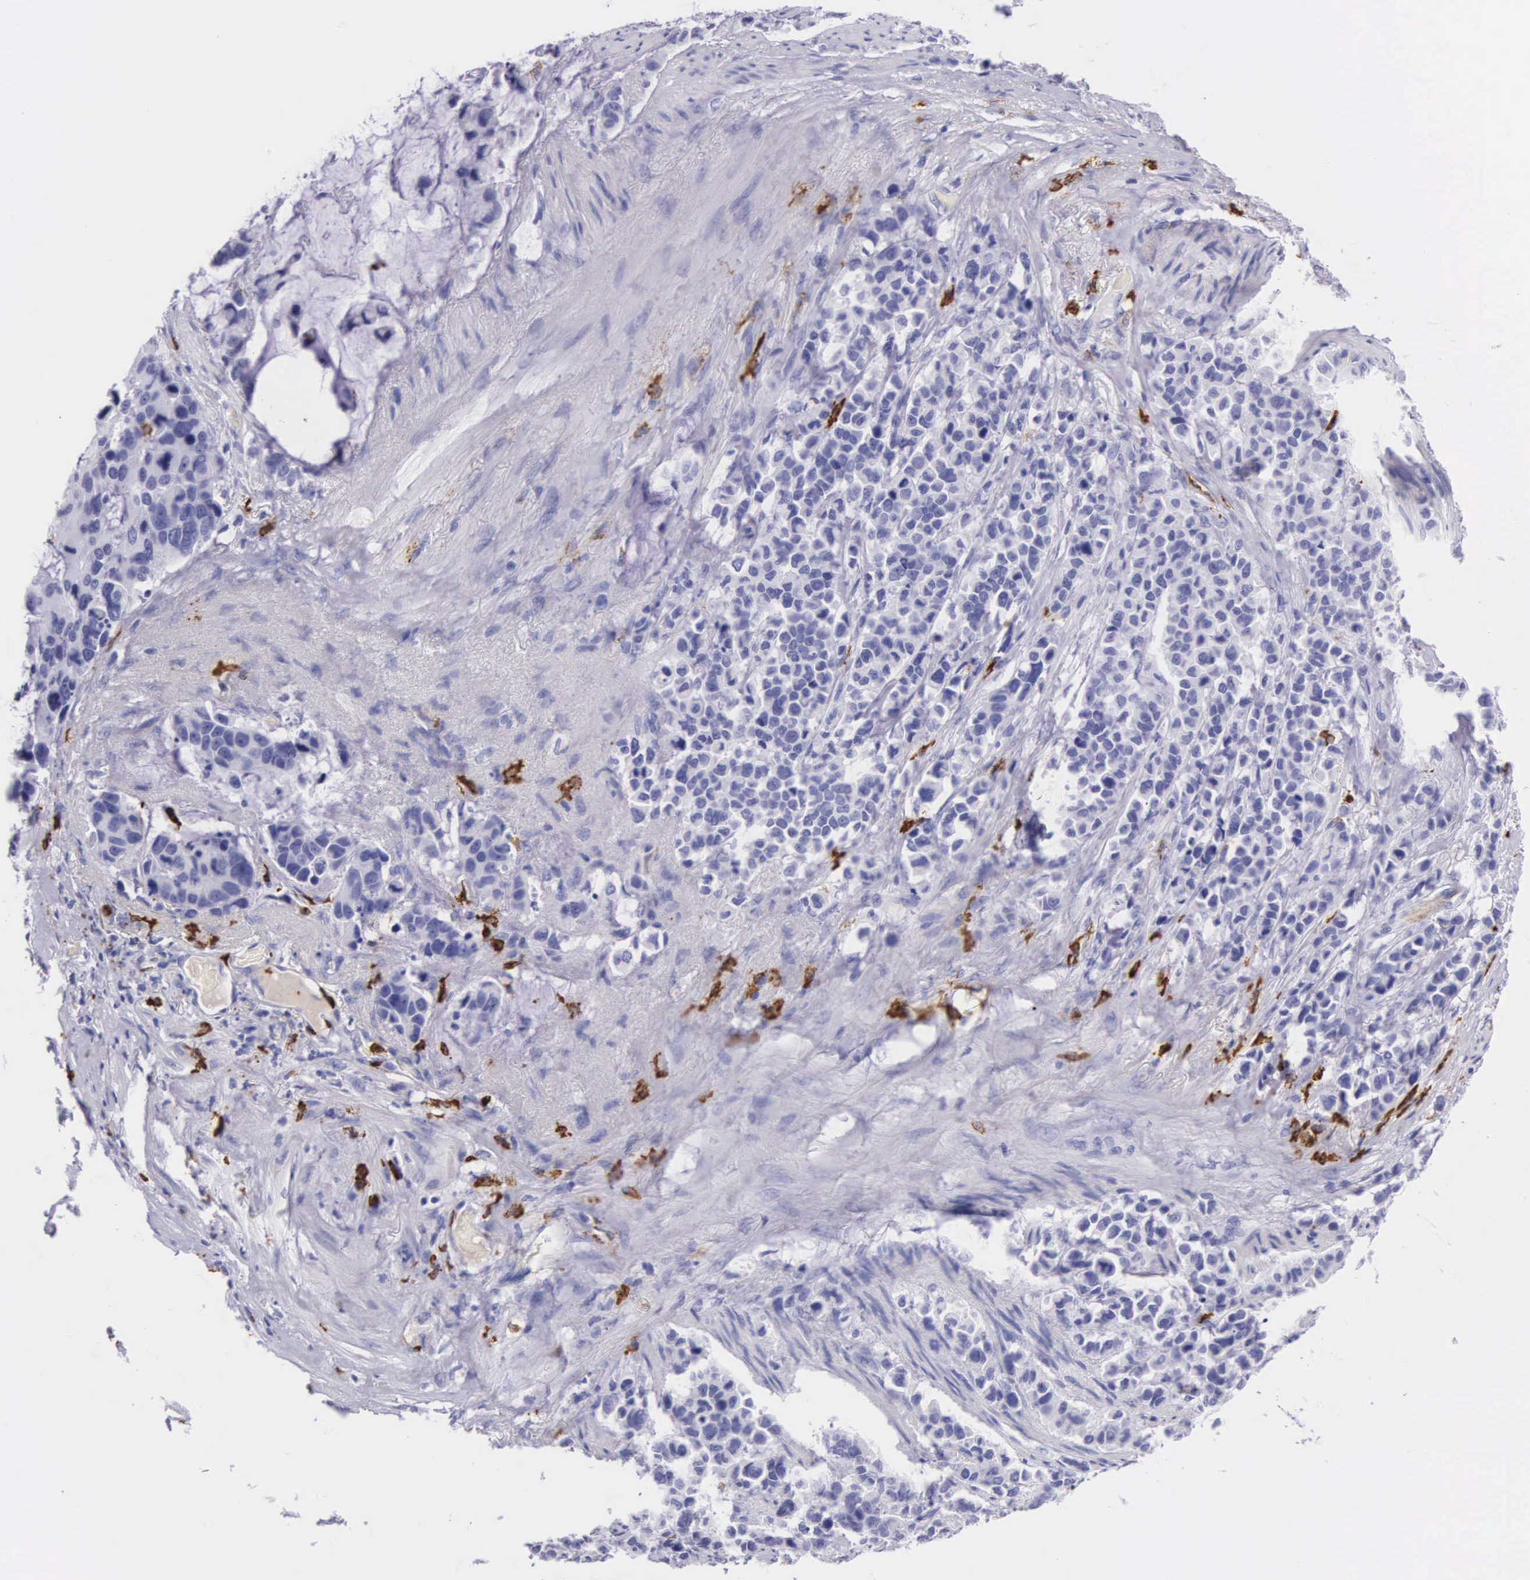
{"staining": {"intensity": "negative", "quantity": "none", "location": "none"}, "tissue": "stomach cancer", "cell_type": "Tumor cells", "image_type": "cancer", "snomed": [{"axis": "morphology", "description": "Adenocarcinoma, NOS"}, {"axis": "topography", "description": "Stomach, upper"}], "caption": "There is no significant staining in tumor cells of stomach cancer. Brightfield microscopy of immunohistochemistry (IHC) stained with DAB (3,3'-diaminobenzidine) (brown) and hematoxylin (blue), captured at high magnification.", "gene": "FCN1", "patient": {"sex": "male", "age": 71}}